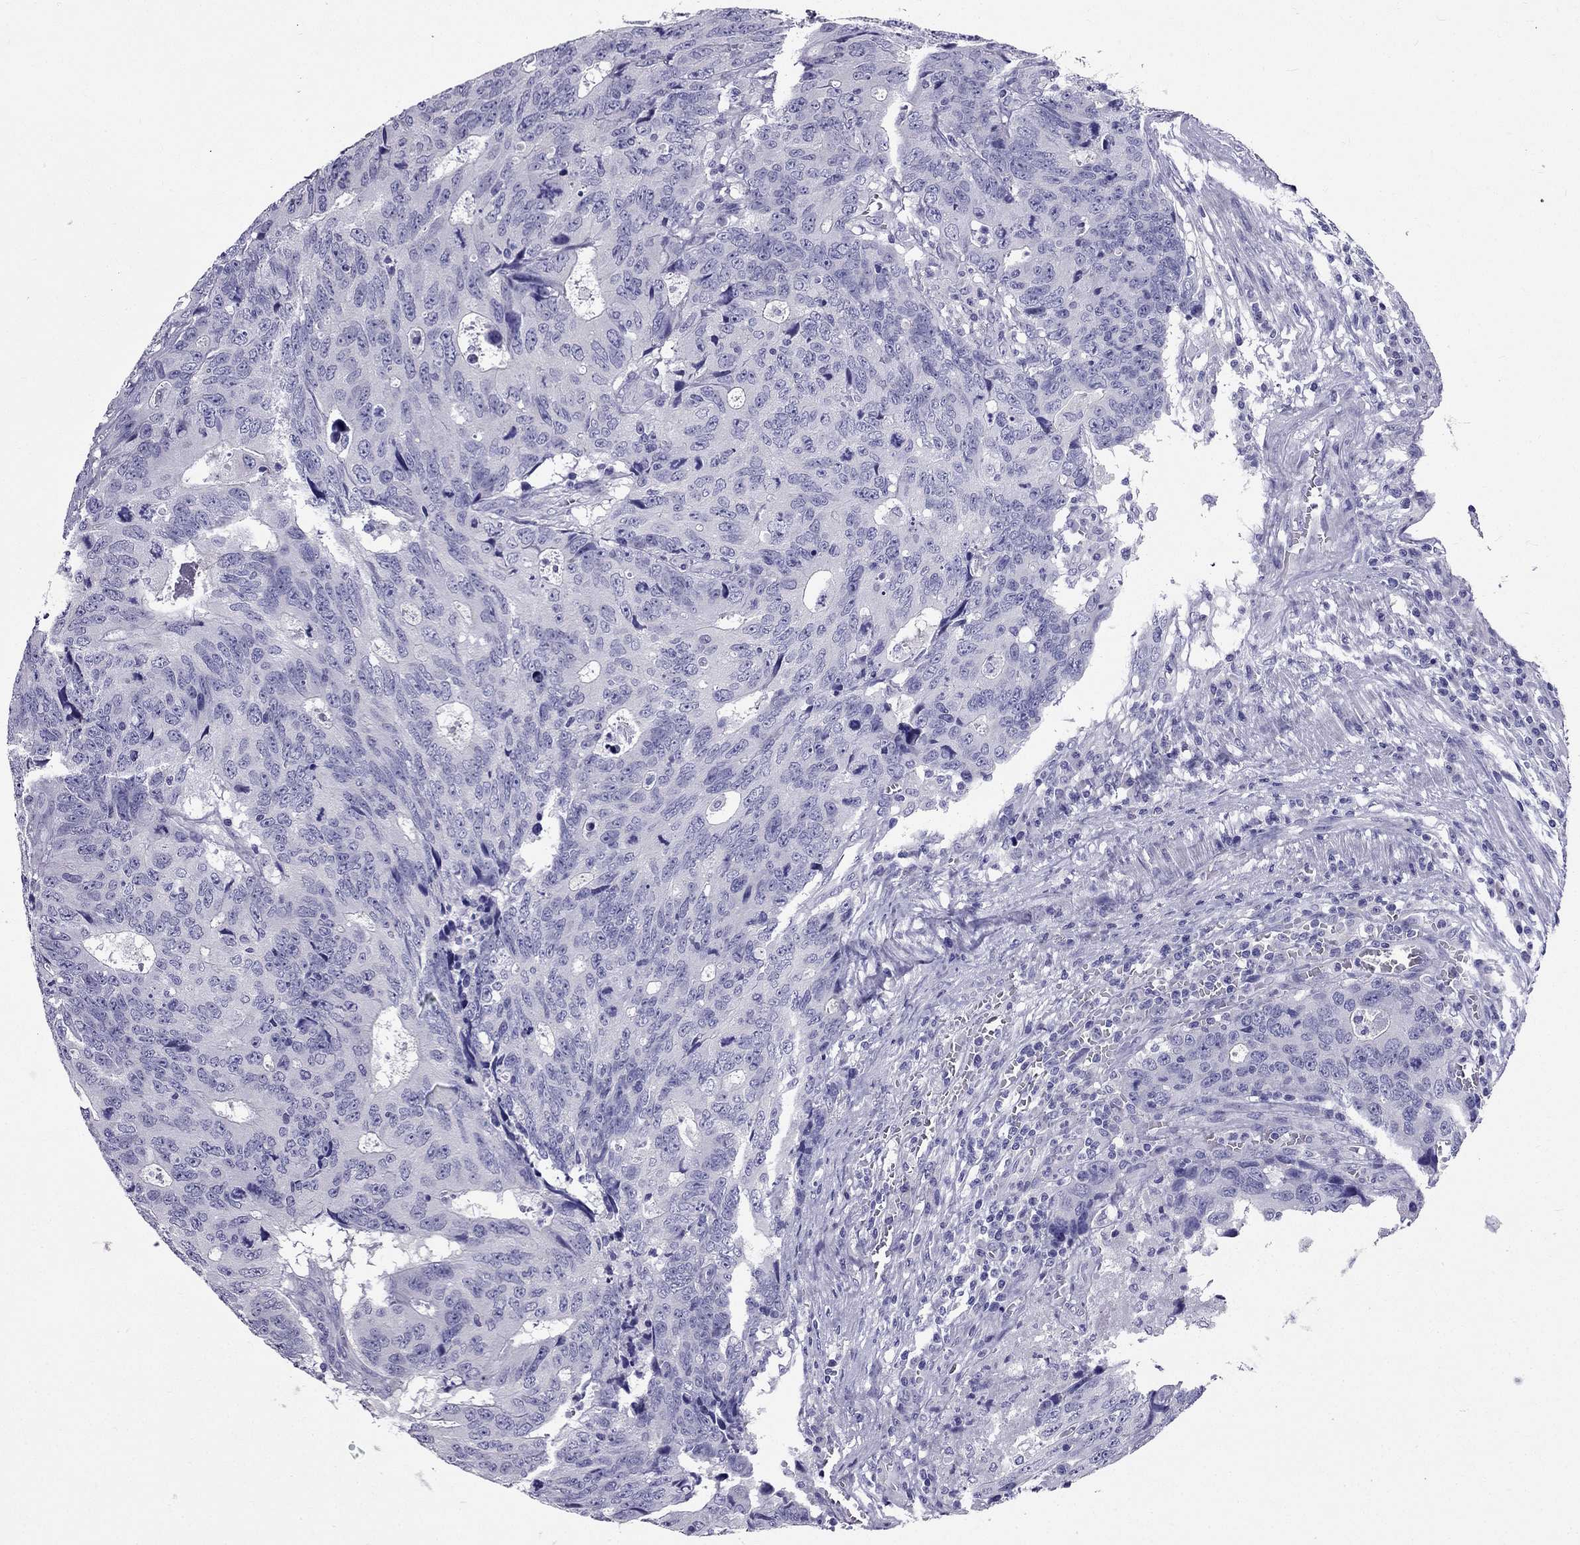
{"staining": {"intensity": "negative", "quantity": "none", "location": "none"}, "tissue": "colorectal cancer", "cell_type": "Tumor cells", "image_type": "cancer", "snomed": [{"axis": "morphology", "description": "Adenocarcinoma, NOS"}, {"axis": "topography", "description": "Colon"}], "caption": "Histopathology image shows no protein positivity in tumor cells of colorectal cancer tissue.", "gene": "ZNF541", "patient": {"sex": "female", "age": 77}}